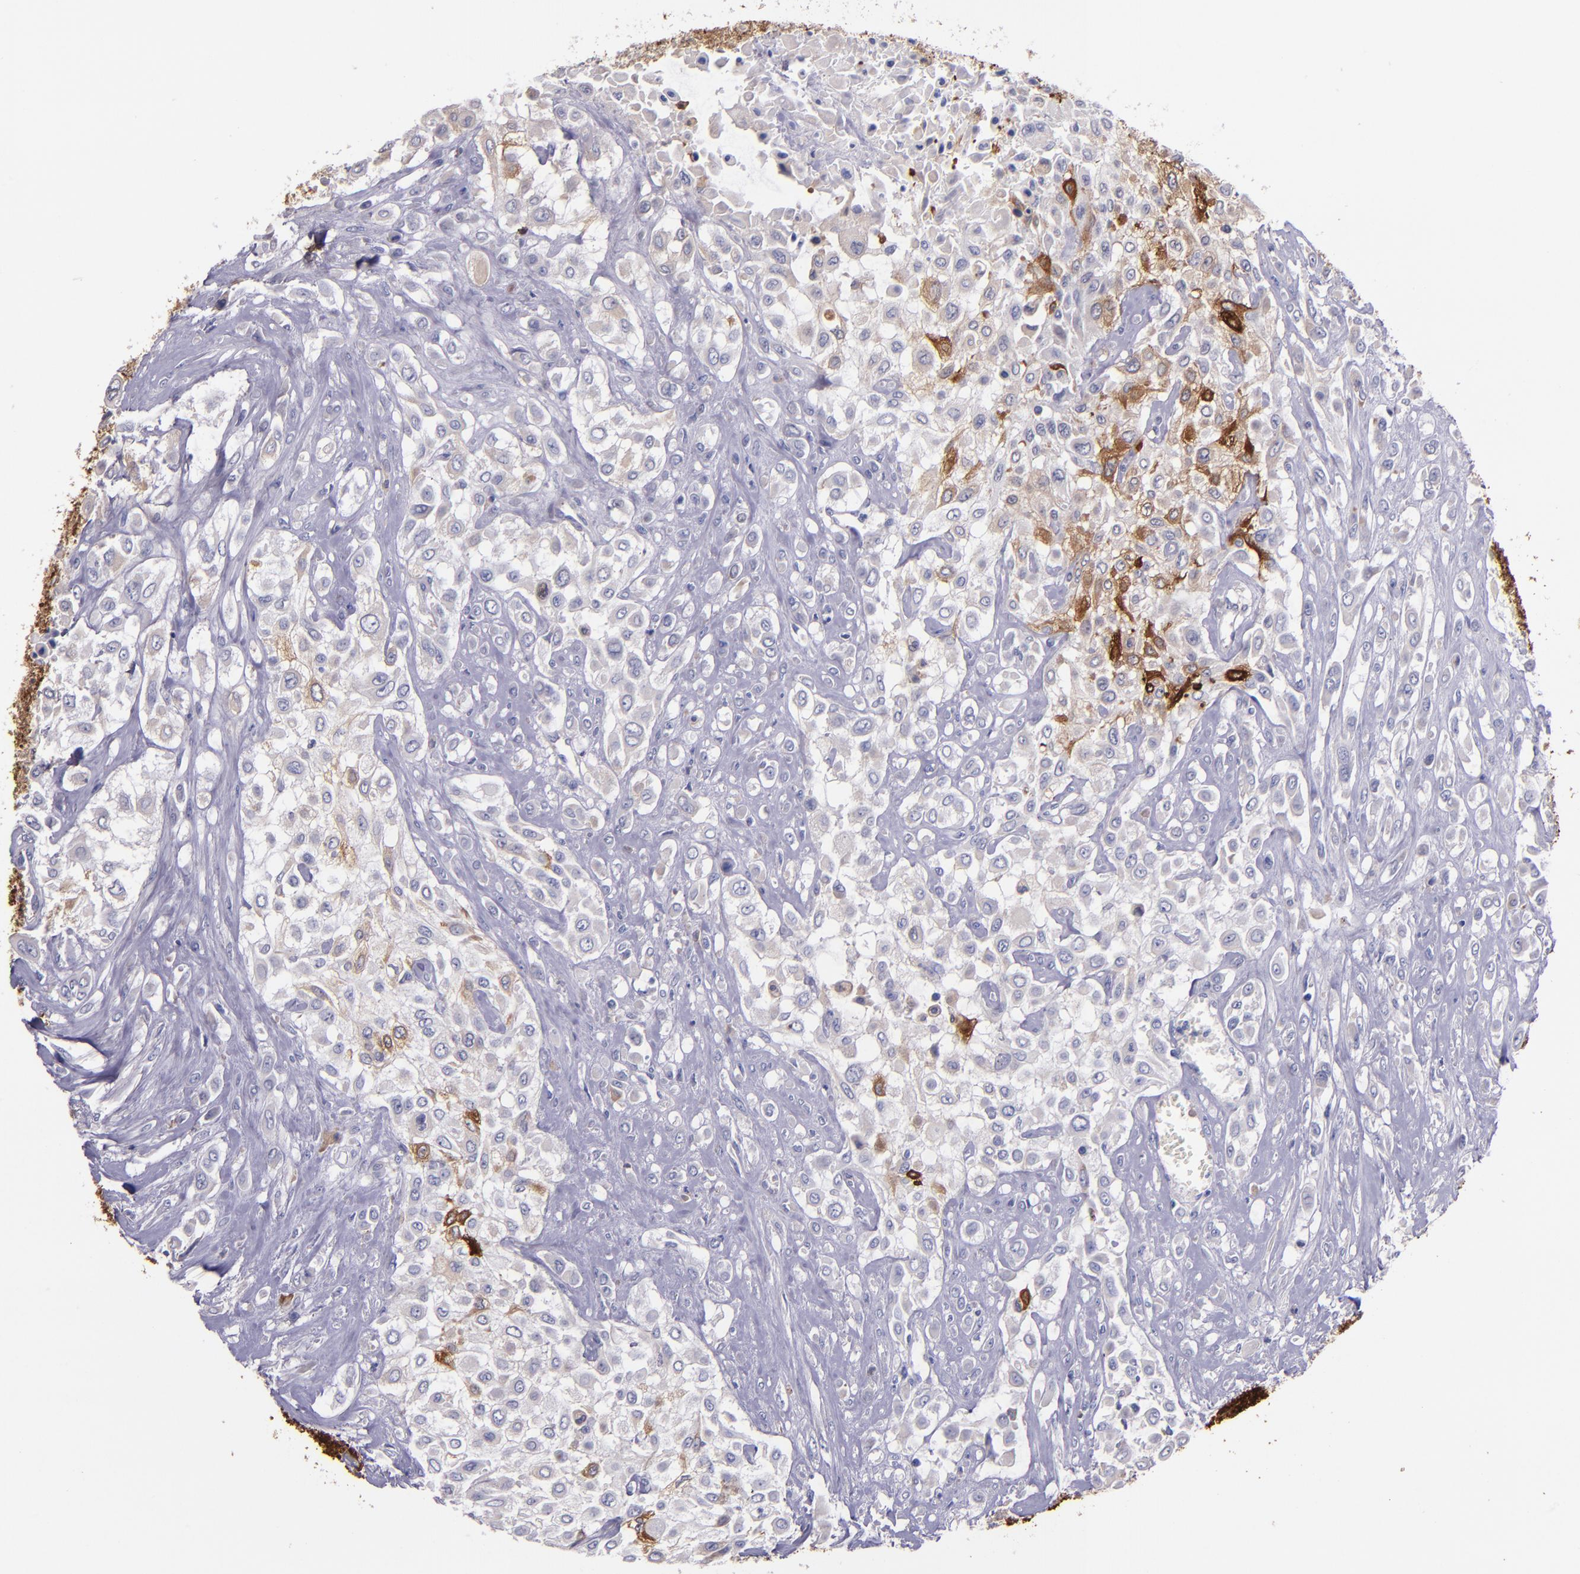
{"staining": {"intensity": "strong", "quantity": ">75%", "location": "cytoplasmic/membranous"}, "tissue": "urothelial cancer", "cell_type": "Tumor cells", "image_type": "cancer", "snomed": [{"axis": "morphology", "description": "Urothelial carcinoma, High grade"}, {"axis": "topography", "description": "Urinary bladder"}], "caption": "Tumor cells exhibit strong cytoplasmic/membranous expression in about >75% of cells in urothelial carcinoma (high-grade).", "gene": "IVL", "patient": {"sex": "male", "age": 57}}